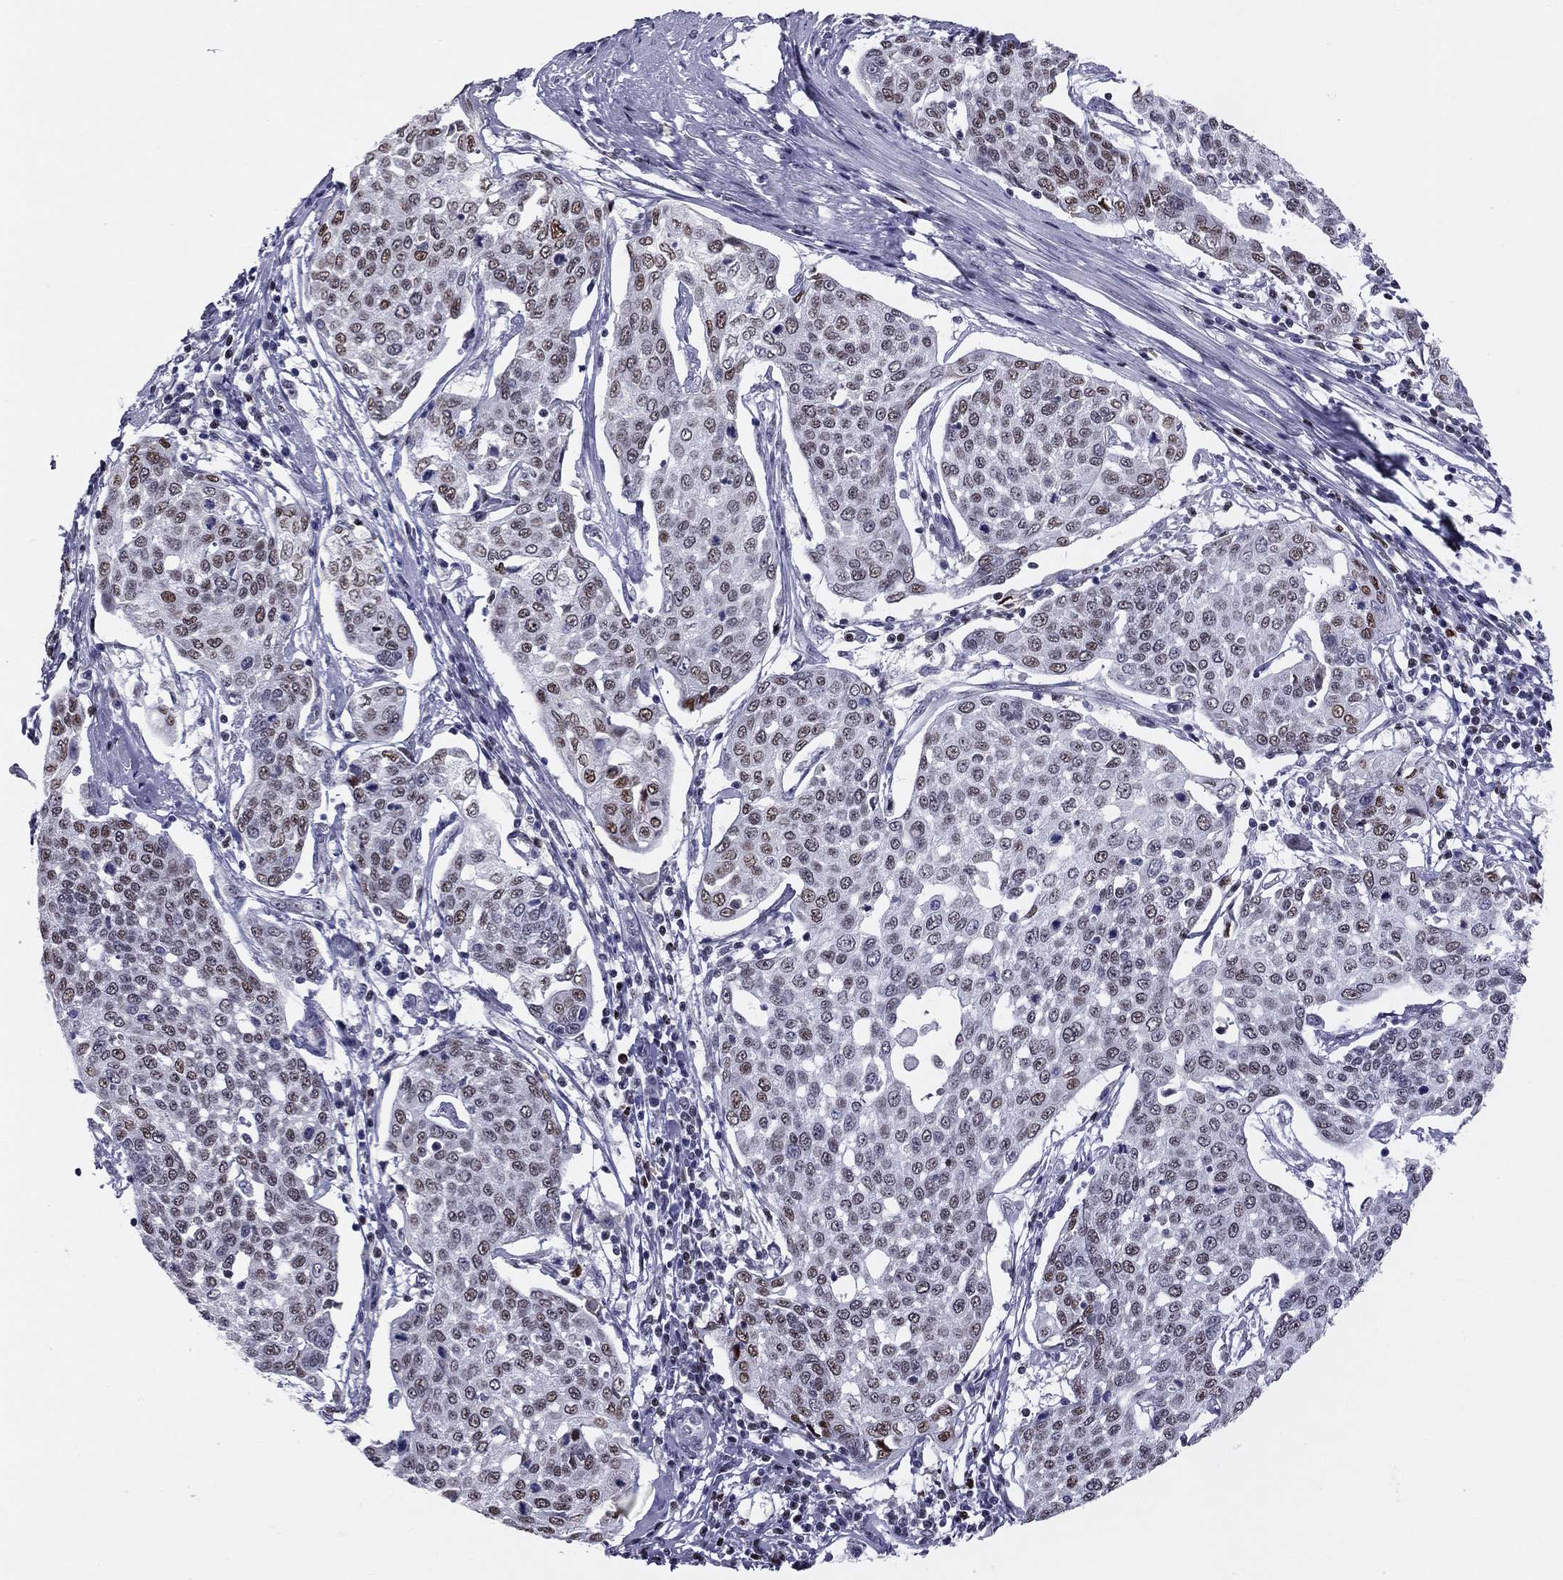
{"staining": {"intensity": "moderate", "quantity": "25%-75%", "location": "nuclear"}, "tissue": "cervical cancer", "cell_type": "Tumor cells", "image_type": "cancer", "snomed": [{"axis": "morphology", "description": "Squamous cell carcinoma, NOS"}, {"axis": "topography", "description": "Cervix"}], "caption": "Protein expression by immunohistochemistry (IHC) shows moderate nuclear staining in approximately 25%-75% of tumor cells in cervical squamous cell carcinoma.", "gene": "PCGF3", "patient": {"sex": "female", "age": 34}}